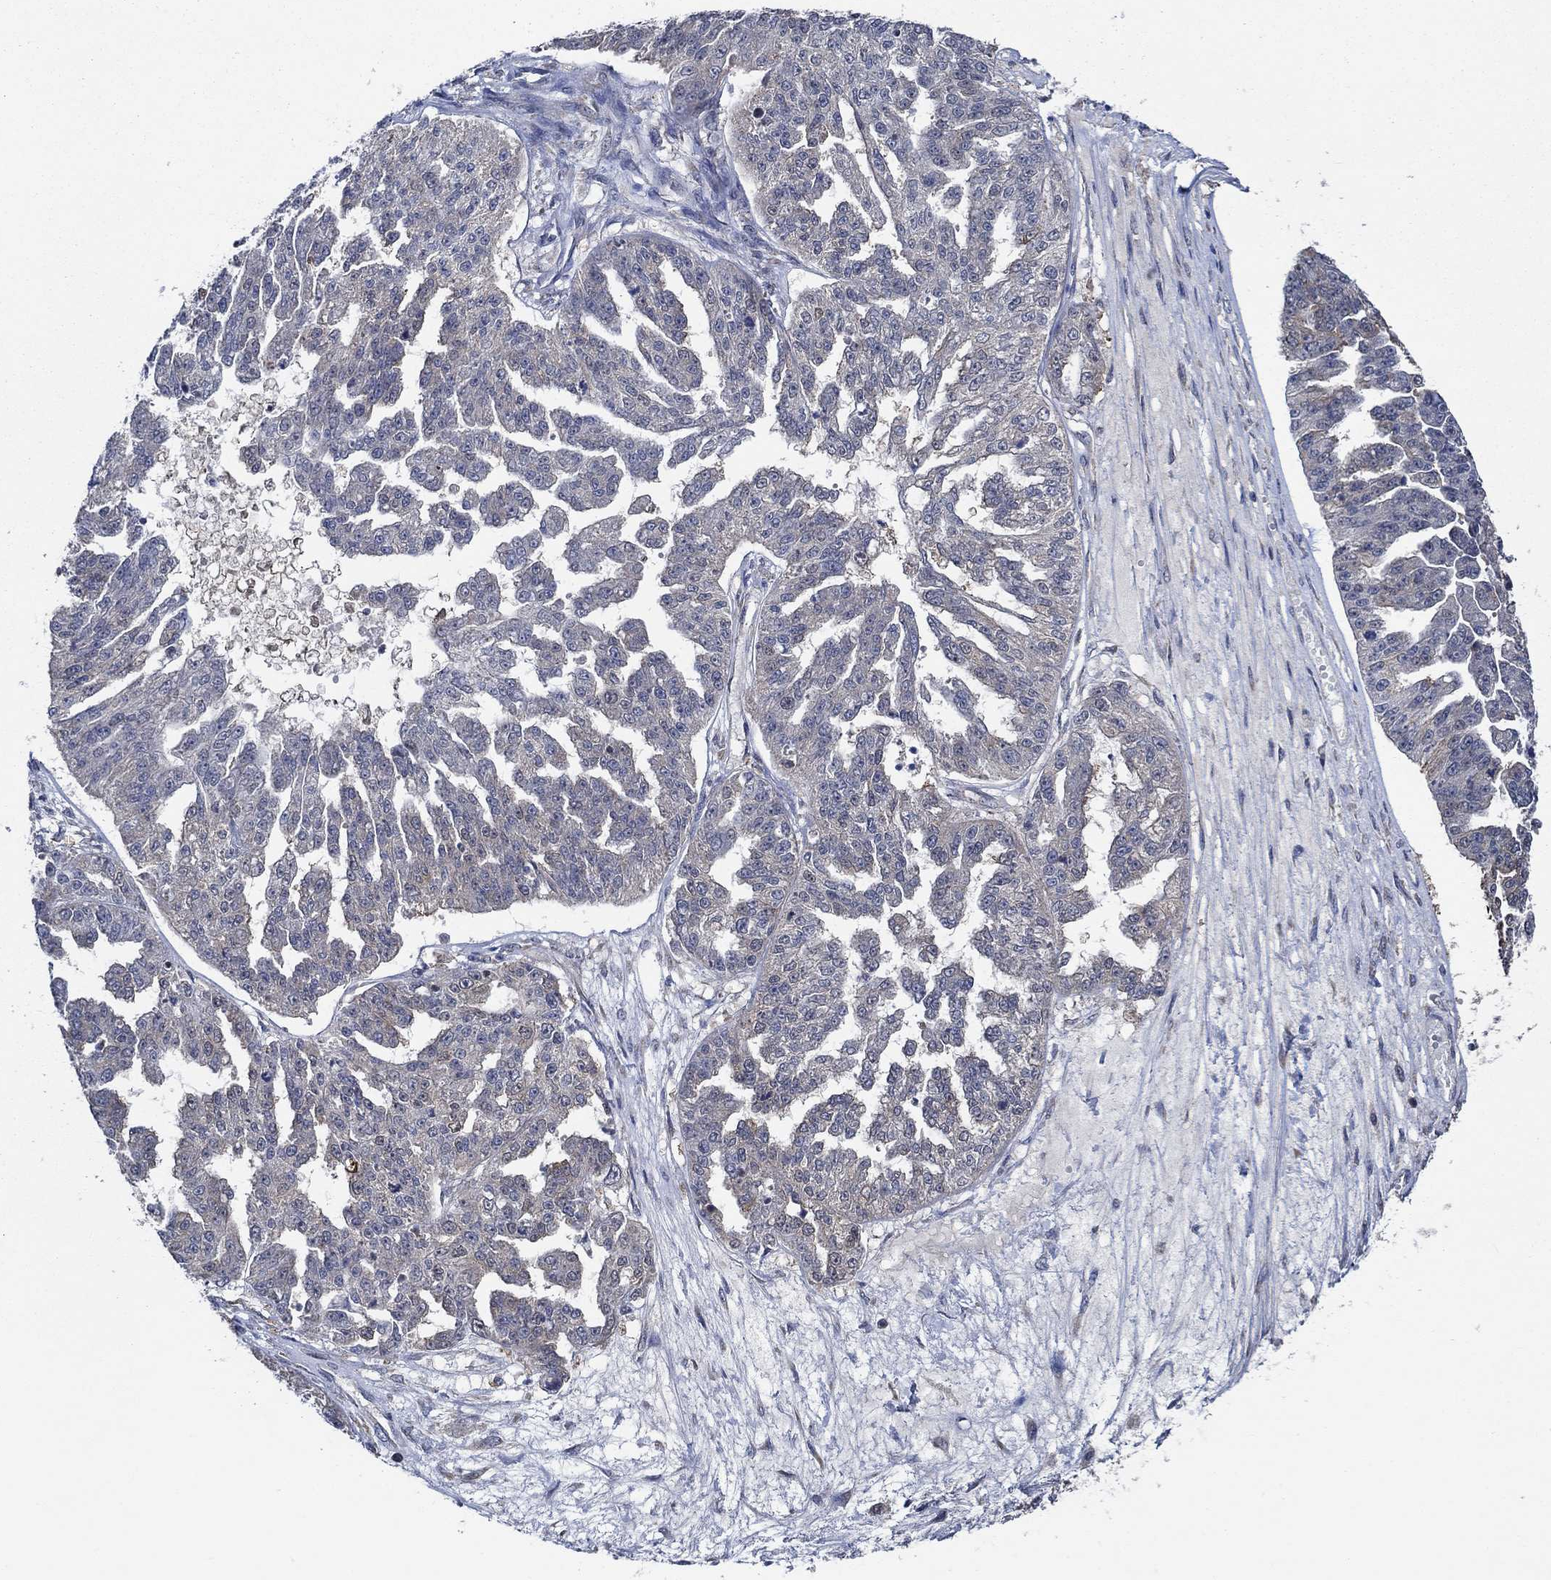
{"staining": {"intensity": "weak", "quantity": "25%-75%", "location": "cytoplasmic/membranous"}, "tissue": "ovarian cancer", "cell_type": "Tumor cells", "image_type": "cancer", "snomed": [{"axis": "morphology", "description": "Cystadenocarcinoma, serous, NOS"}, {"axis": "topography", "description": "Ovary"}], "caption": "DAB (3,3'-diaminobenzidine) immunohistochemical staining of human ovarian cancer reveals weak cytoplasmic/membranous protein positivity in approximately 25%-75% of tumor cells.", "gene": "DACT1", "patient": {"sex": "female", "age": 58}}